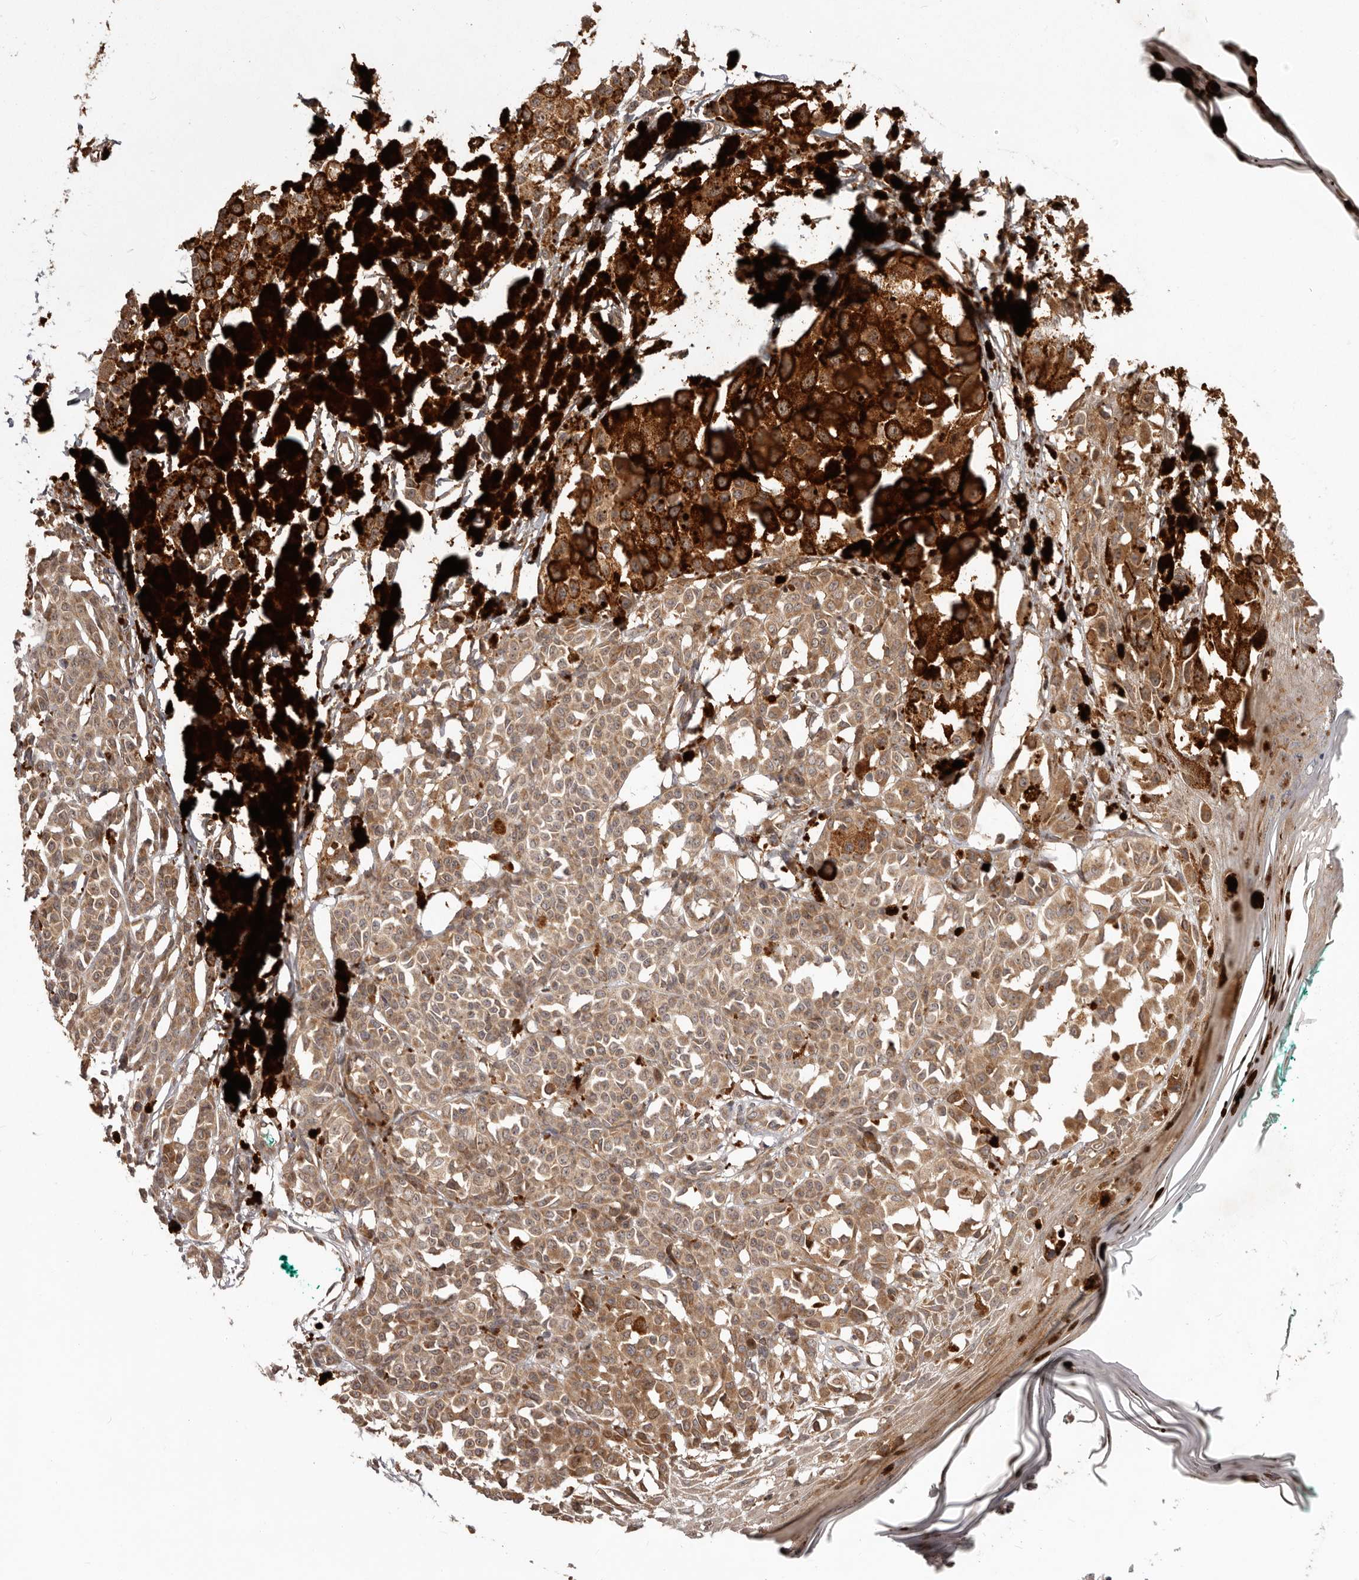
{"staining": {"intensity": "weak", "quantity": ">75%", "location": "cytoplasmic/membranous"}, "tissue": "melanoma", "cell_type": "Tumor cells", "image_type": "cancer", "snomed": [{"axis": "morphology", "description": "Malignant melanoma, NOS"}, {"axis": "topography", "description": "Skin of leg"}], "caption": "Immunohistochemical staining of melanoma demonstrates weak cytoplasmic/membranous protein positivity in about >75% of tumor cells.", "gene": "RNF187", "patient": {"sex": "female", "age": 72}}